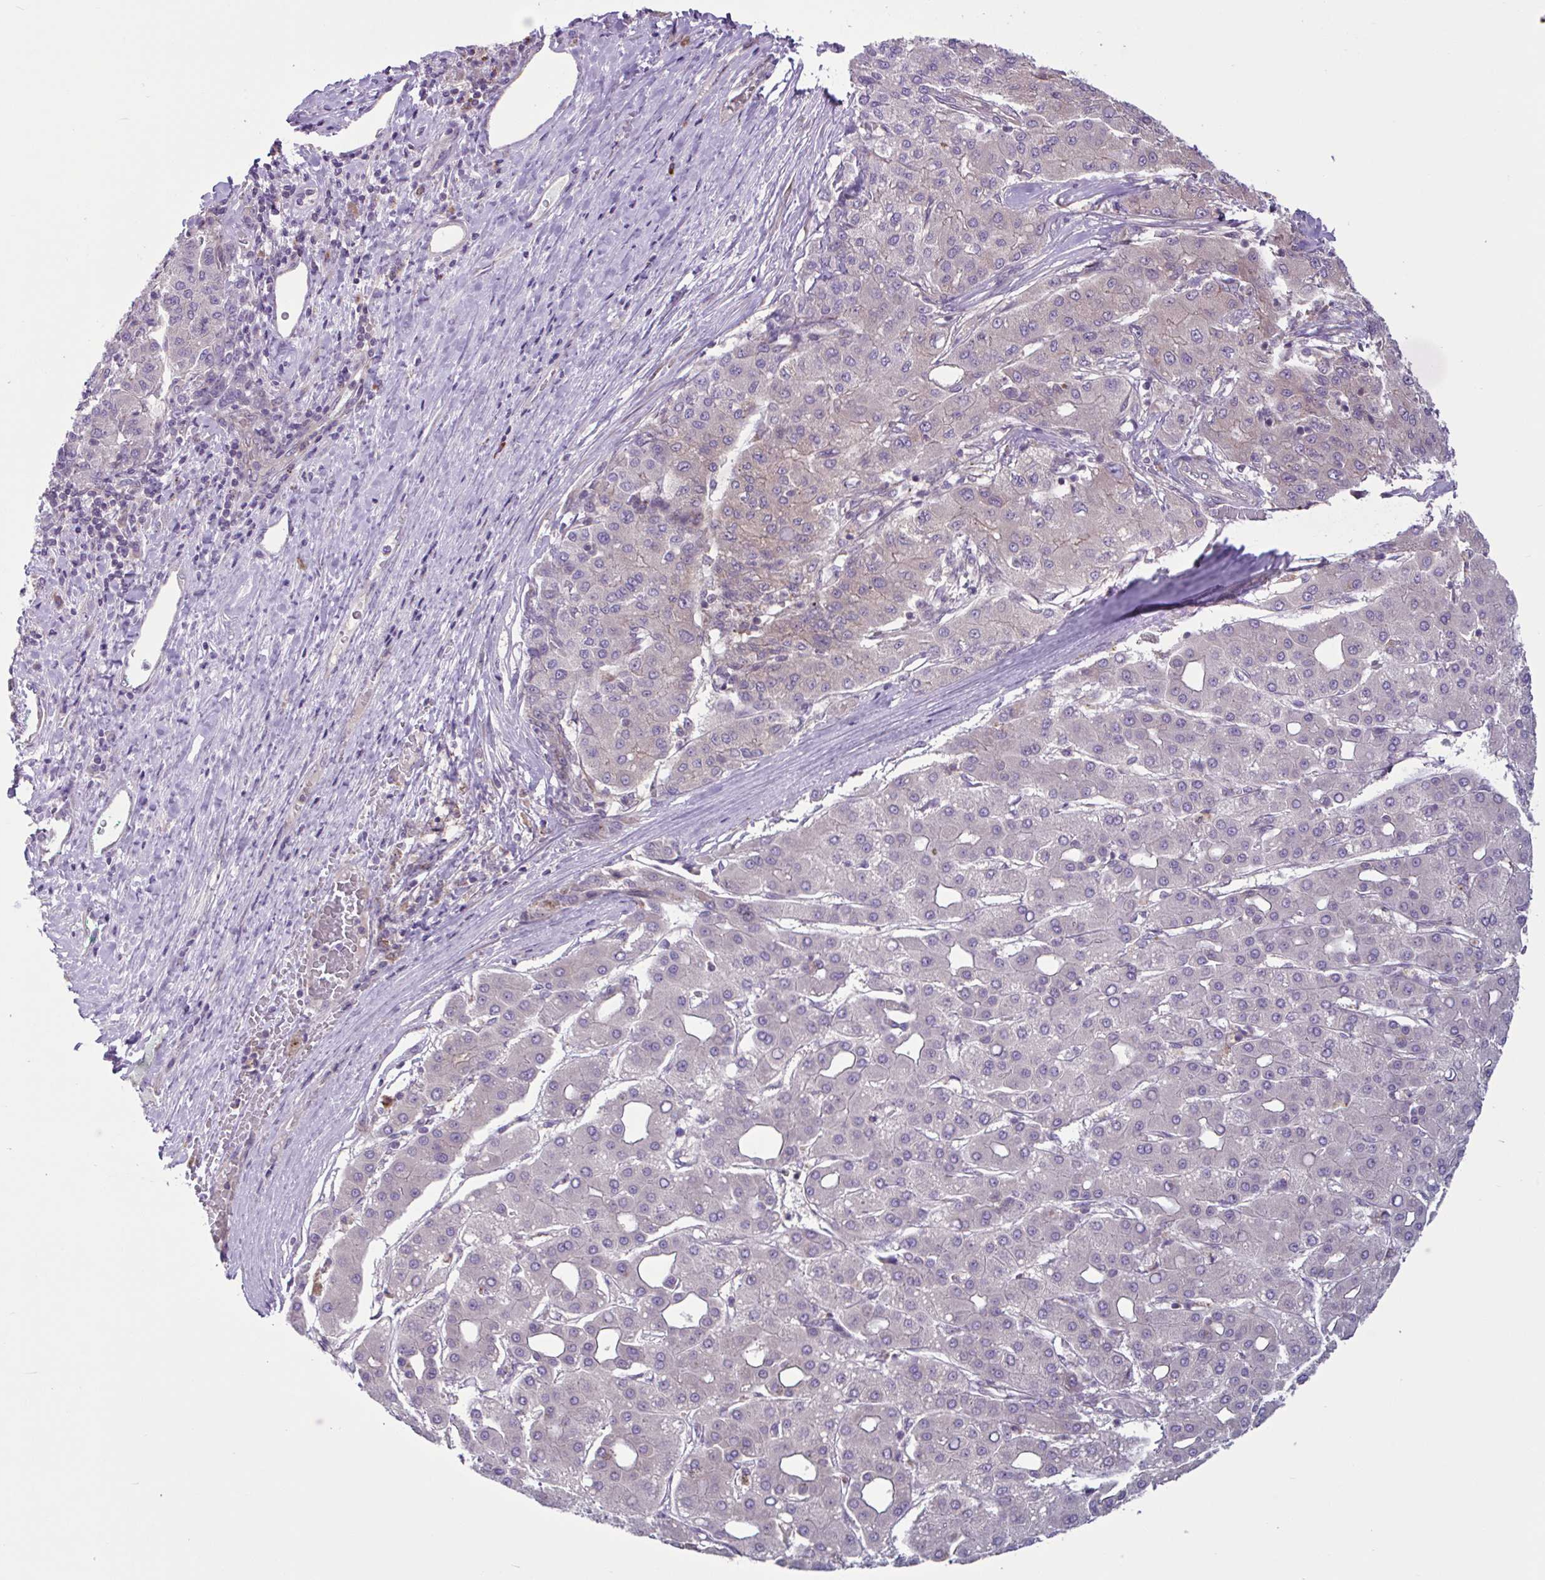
{"staining": {"intensity": "negative", "quantity": "none", "location": "none"}, "tissue": "liver cancer", "cell_type": "Tumor cells", "image_type": "cancer", "snomed": [{"axis": "morphology", "description": "Carcinoma, Hepatocellular, NOS"}, {"axis": "topography", "description": "Liver"}], "caption": "Immunohistochemical staining of human liver cancer demonstrates no significant staining in tumor cells.", "gene": "GLTP", "patient": {"sex": "male", "age": 65}}